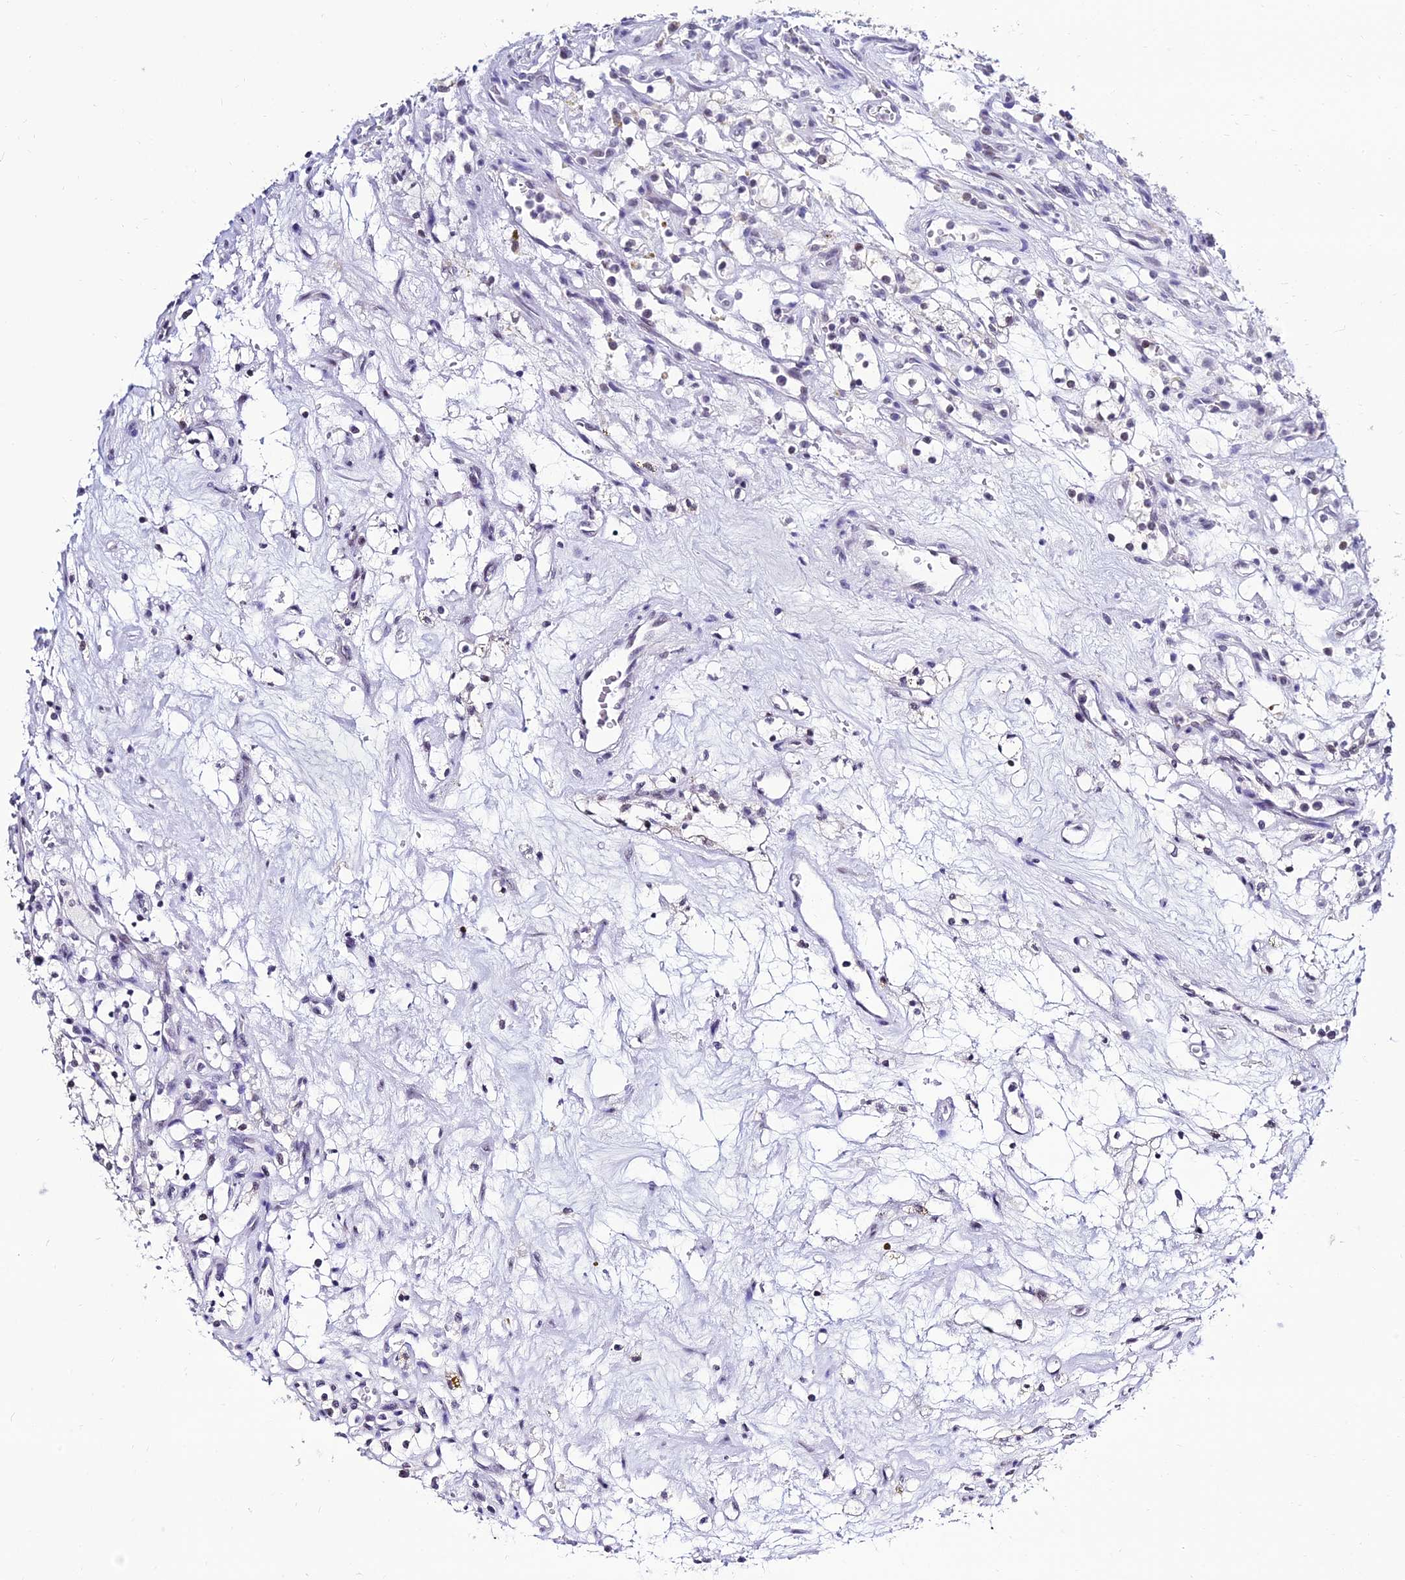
{"staining": {"intensity": "weak", "quantity": "<25%", "location": "nuclear"}, "tissue": "renal cancer", "cell_type": "Tumor cells", "image_type": "cancer", "snomed": [{"axis": "morphology", "description": "Adenocarcinoma, NOS"}, {"axis": "topography", "description": "Kidney"}], "caption": "Human renal cancer stained for a protein using IHC reveals no positivity in tumor cells.", "gene": "PPP4R2", "patient": {"sex": "female", "age": 69}}